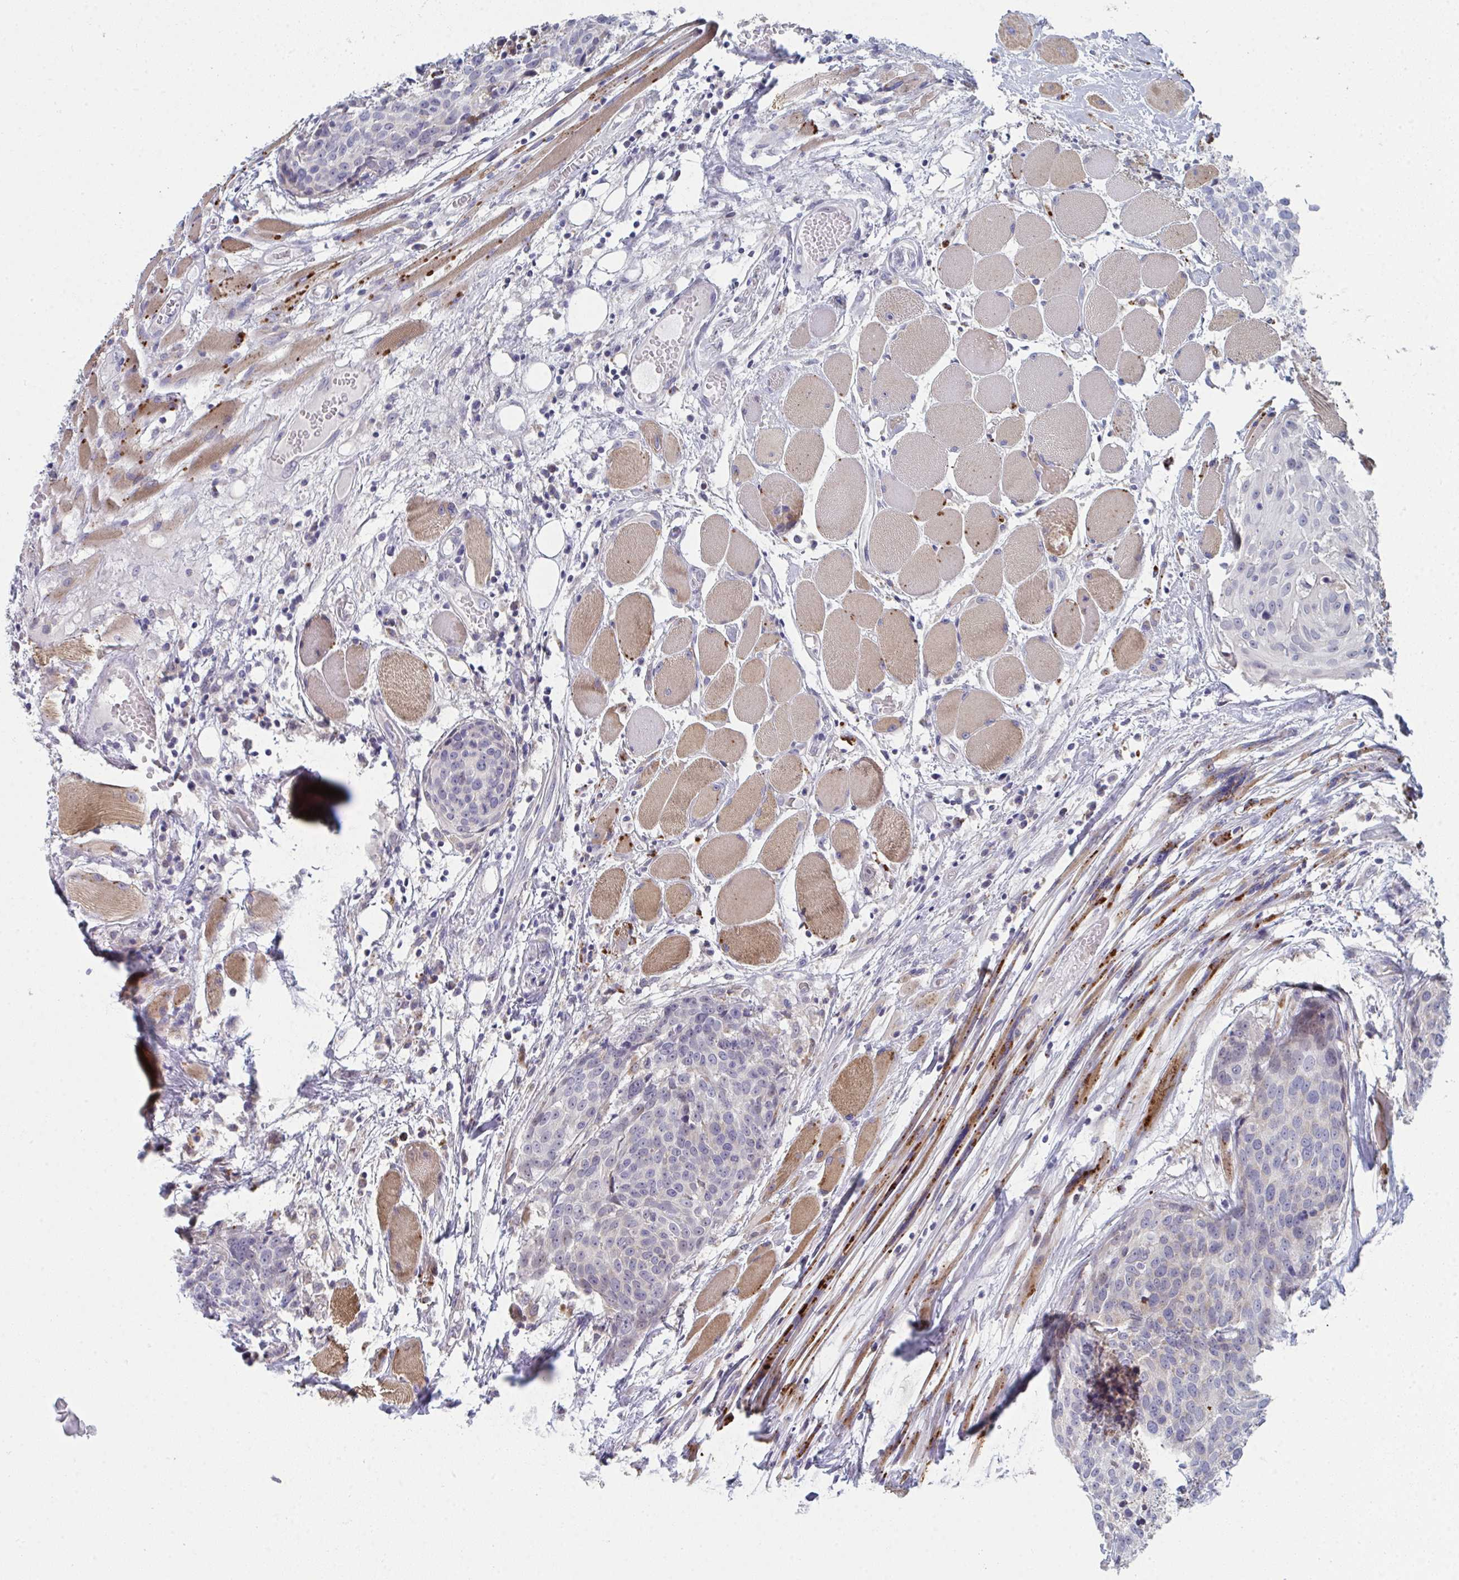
{"staining": {"intensity": "negative", "quantity": "none", "location": "none"}, "tissue": "head and neck cancer", "cell_type": "Tumor cells", "image_type": "cancer", "snomed": [{"axis": "morphology", "description": "Squamous cell carcinoma, NOS"}, {"axis": "topography", "description": "Oral tissue"}, {"axis": "topography", "description": "Head-Neck"}], "caption": "Tumor cells are negative for protein expression in human head and neck cancer.", "gene": "VWDE", "patient": {"sex": "male", "age": 64}}